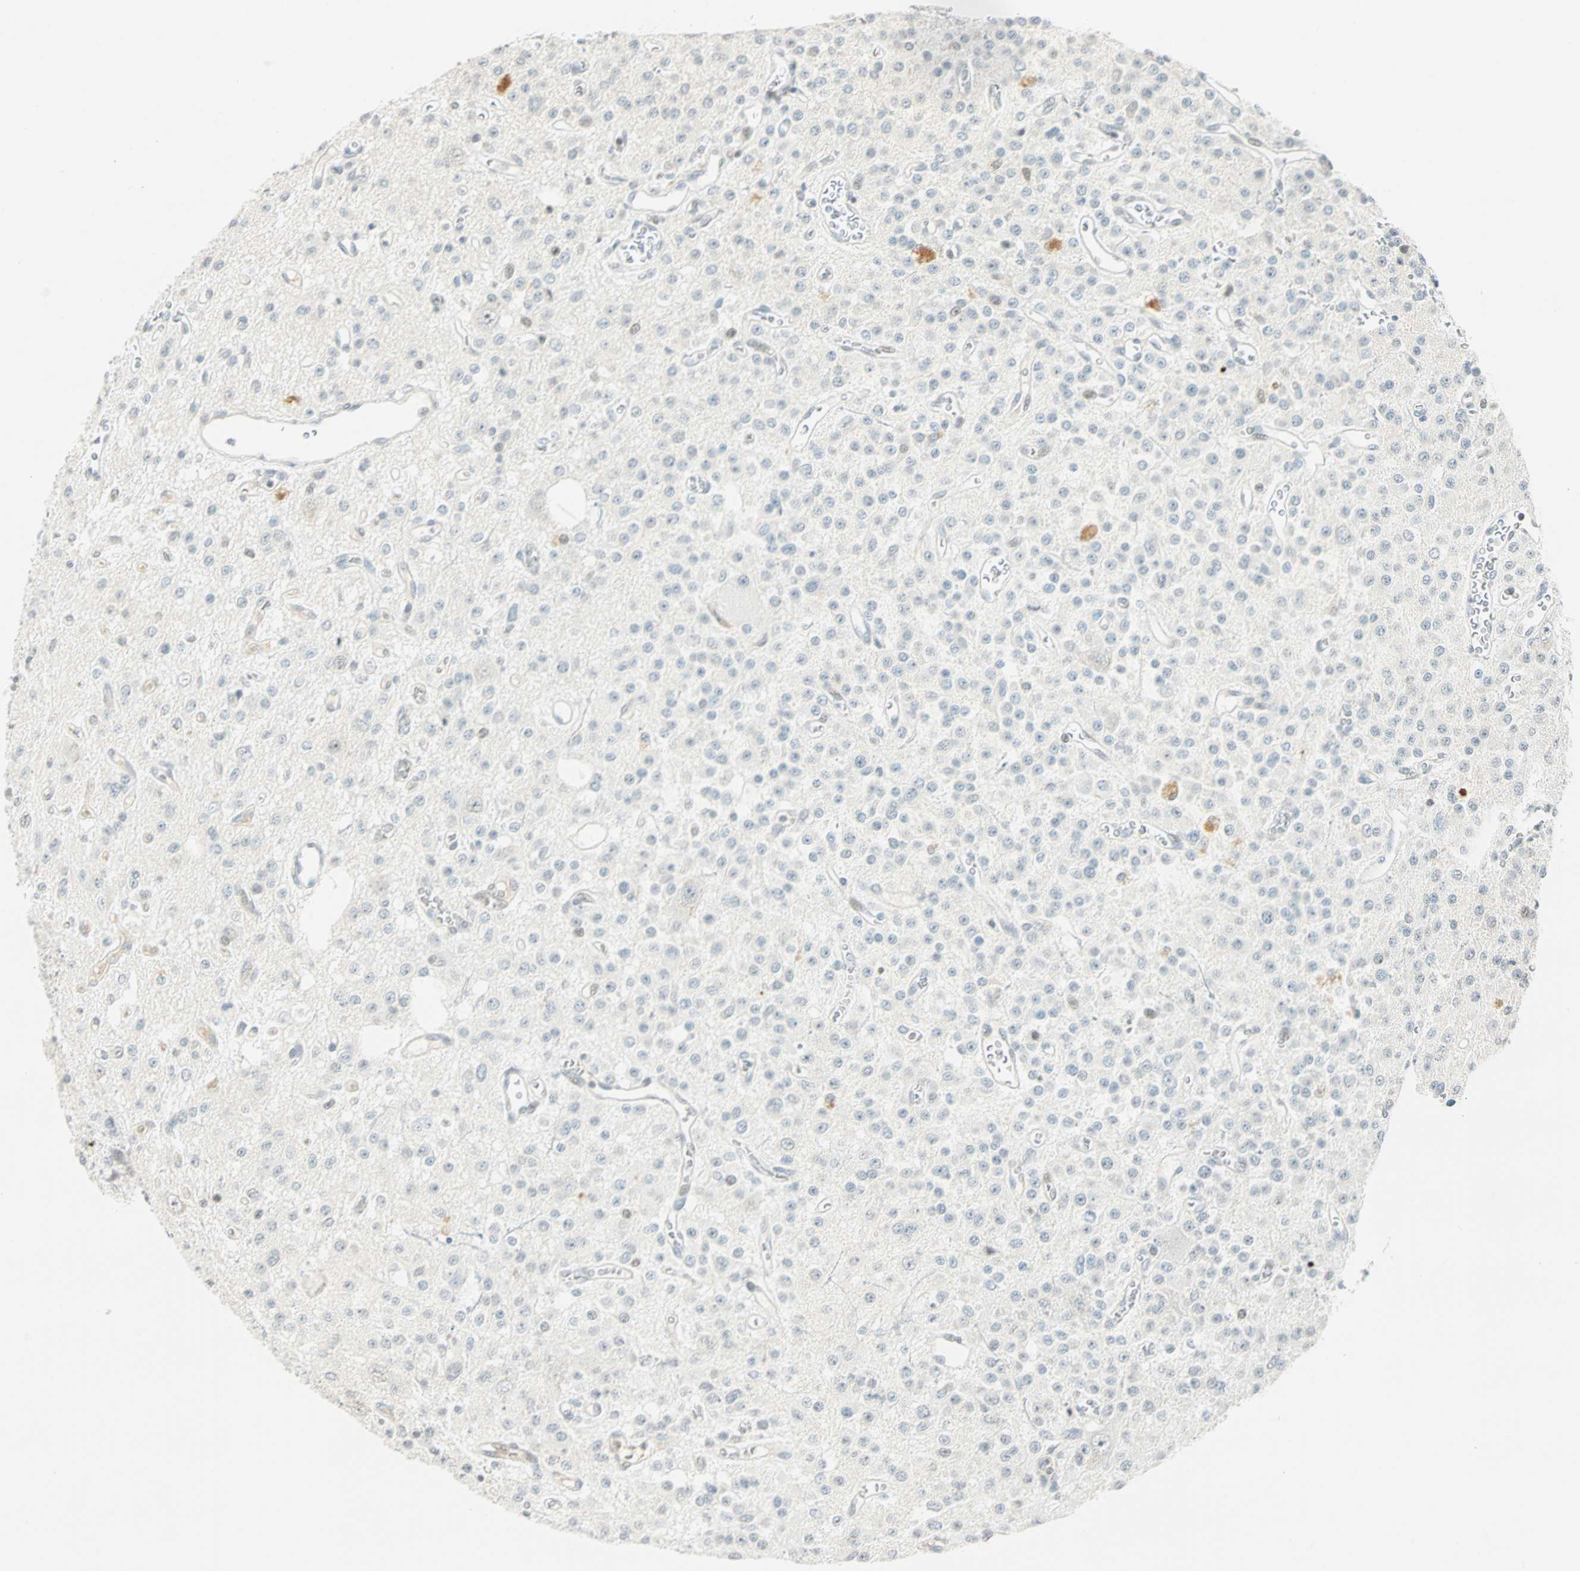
{"staining": {"intensity": "weak", "quantity": "<25%", "location": "nuclear"}, "tissue": "glioma", "cell_type": "Tumor cells", "image_type": "cancer", "snomed": [{"axis": "morphology", "description": "Glioma, malignant, Low grade"}, {"axis": "topography", "description": "Brain"}], "caption": "DAB immunohistochemical staining of human malignant glioma (low-grade) reveals no significant positivity in tumor cells. (Stains: DAB (3,3'-diaminobenzidine) immunohistochemistry with hematoxylin counter stain, Microscopy: brightfield microscopy at high magnification).", "gene": "SMAD3", "patient": {"sex": "male", "age": 38}}